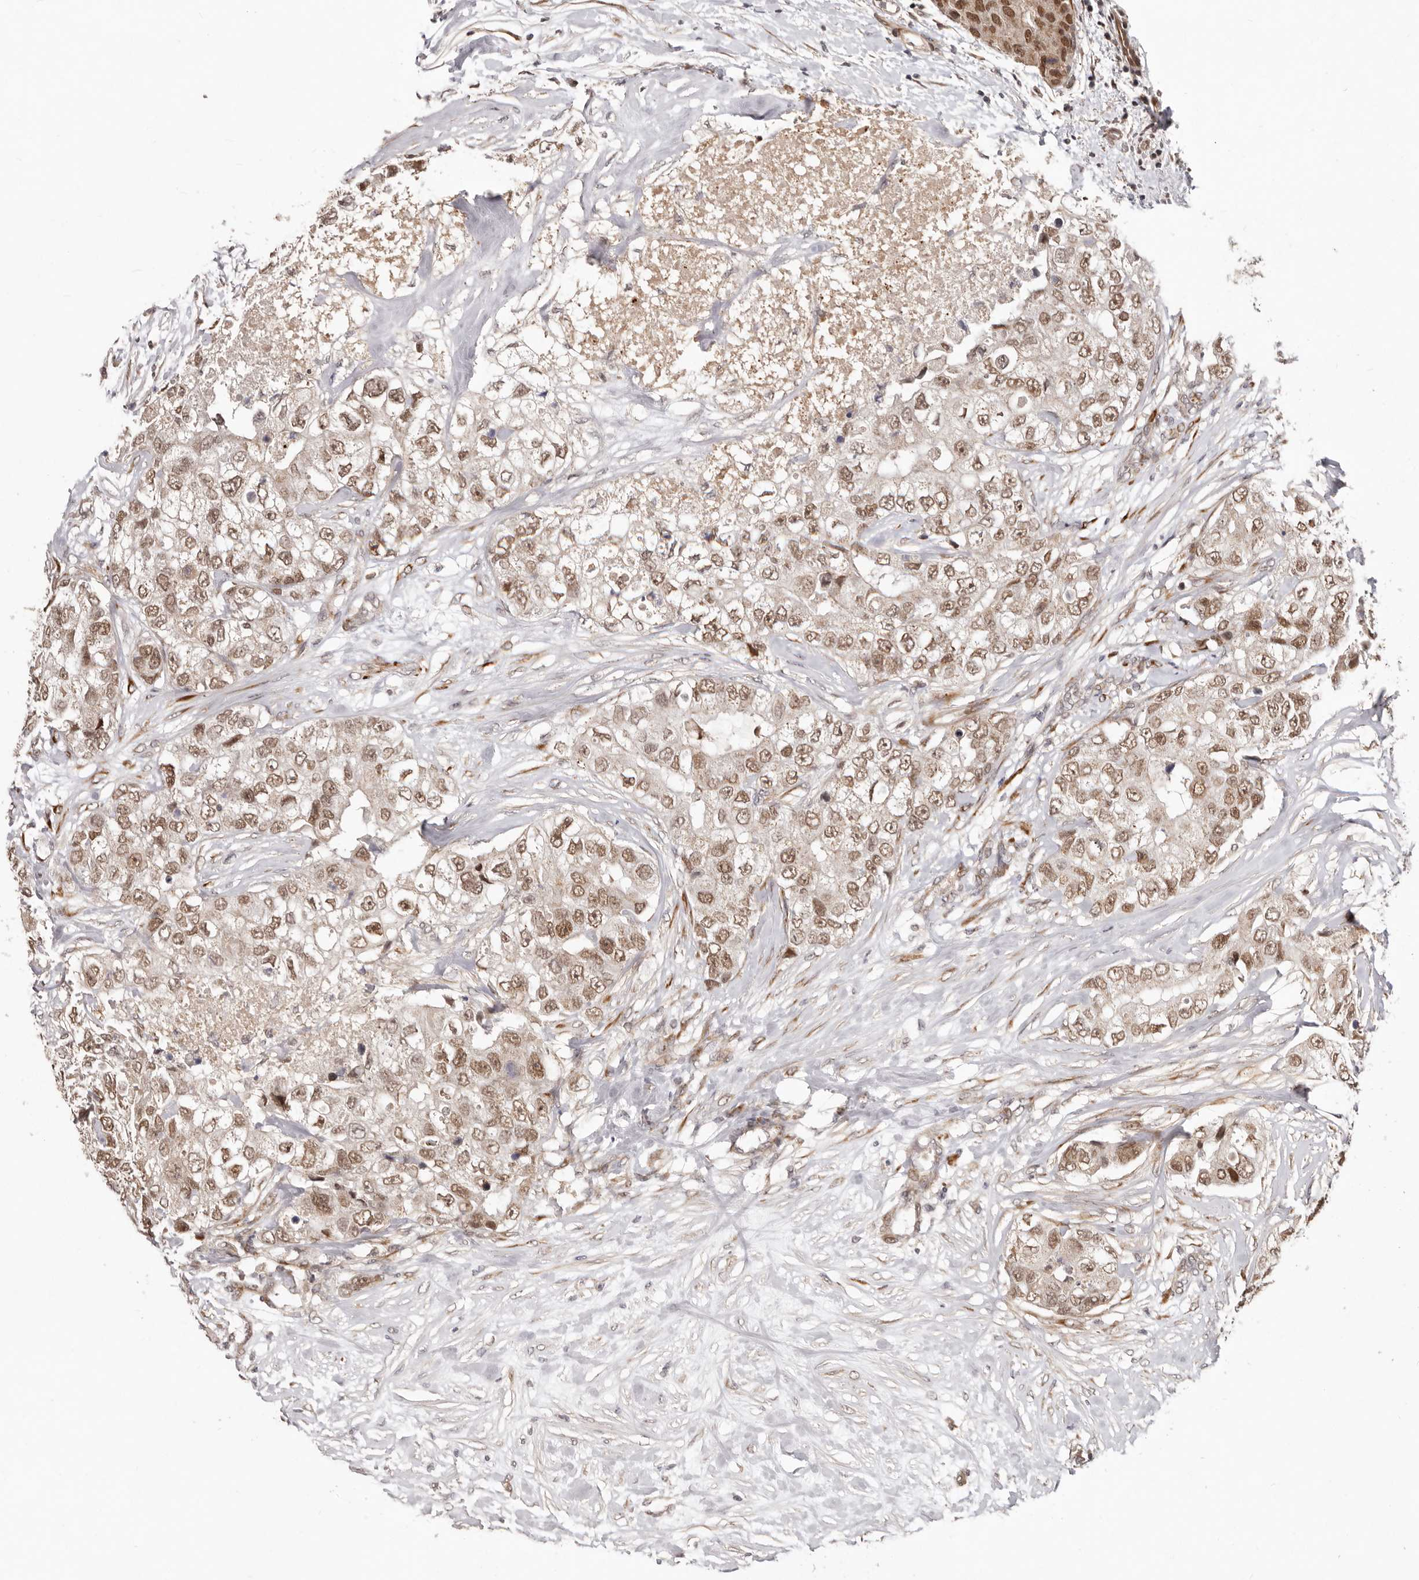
{"staining": {"intensity": "moderate", "quantity": ">75%", "location": "nuclear"}, "tissue": "breast cancer", "cell_type": "Tumor cells", "image_type": "cancer", "snomed": [{"axis": "morphology", "description": "Duct carcinoma"}, {"axis": "topography", "description": "Breast"}], "caption": "Immunohistochemical staining of human intraductal carcinoma (breast) reveals medium levels of moderate nuclear protein positivity in about >75% of tumor cells.", "gene": "SRCAP", "patient": {"sex": "female", "age": 62}}